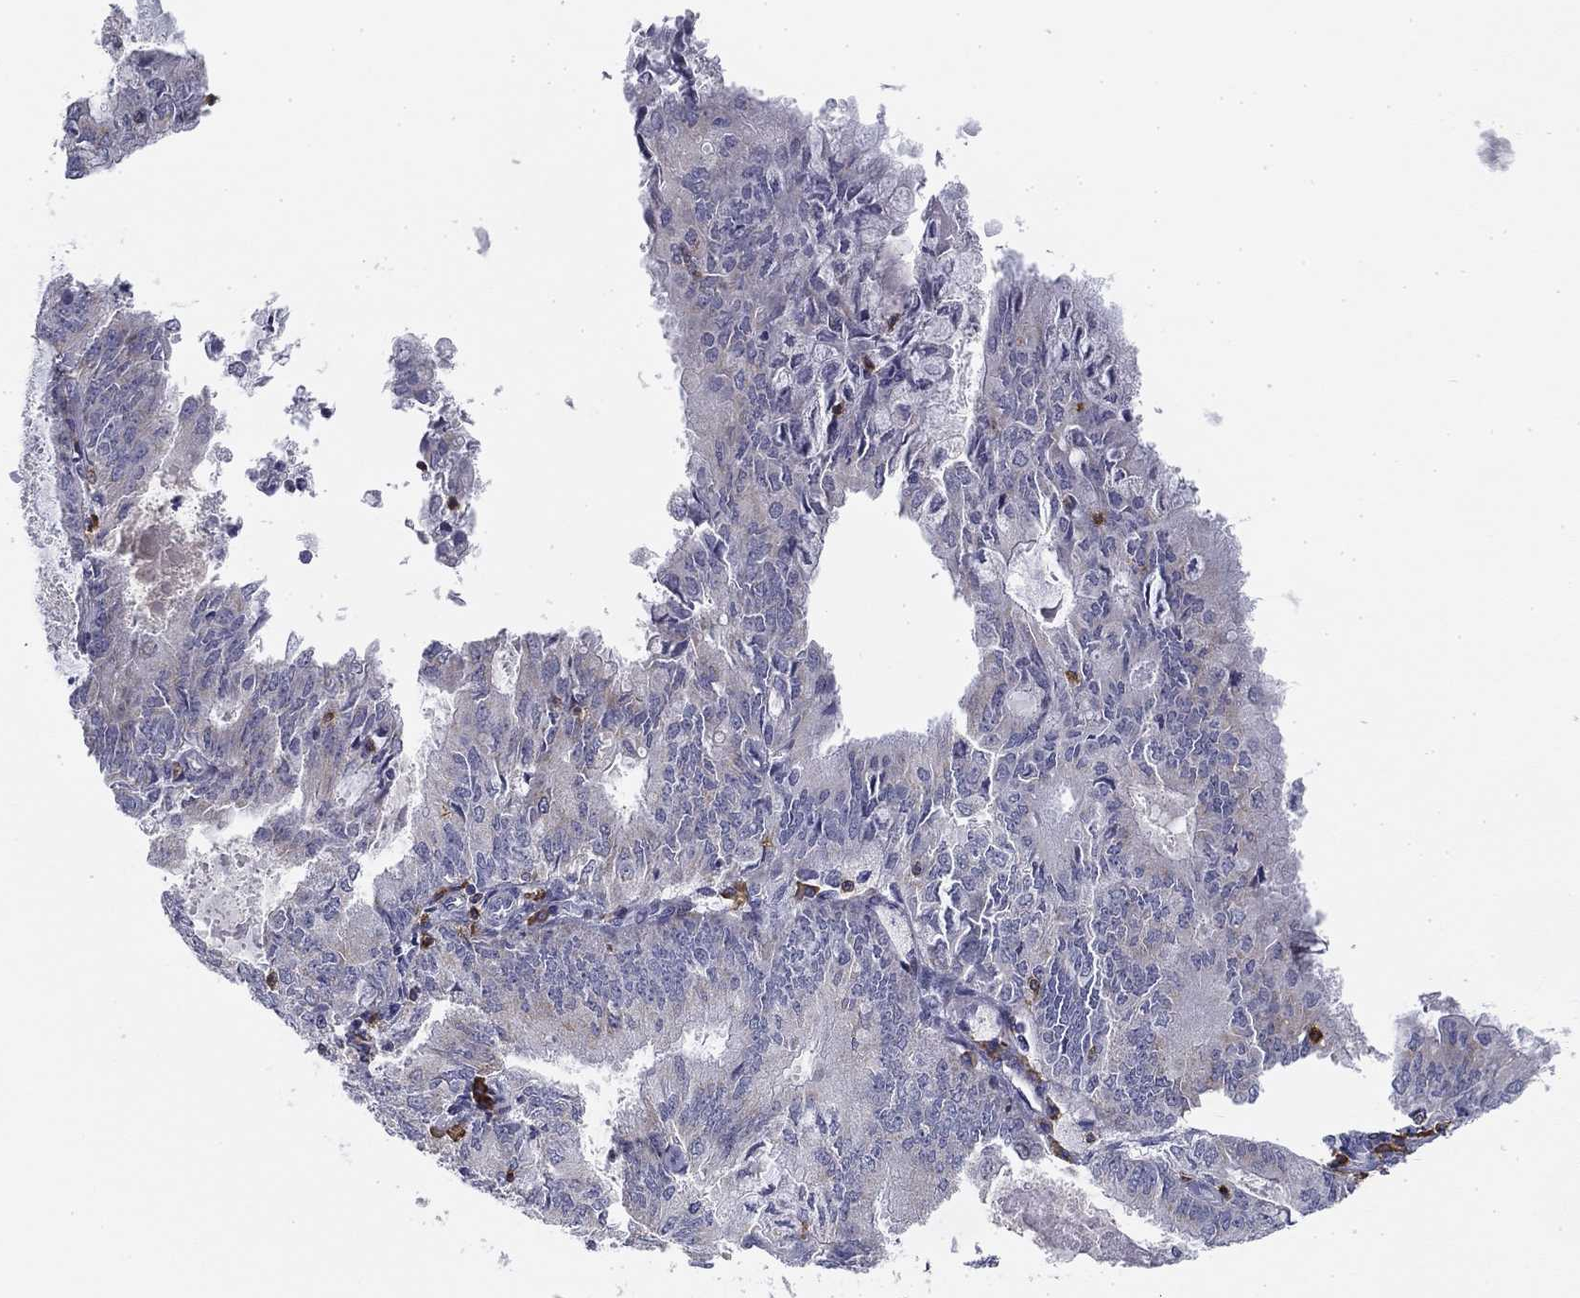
{"staining": {"intensity": "negative", "quantity": "none", "location": "none"}, "tissue": "endometrial cancer", "cell_type": "Tumor cells", "image_type": "cancer", "snomed": [{"axis": "morphology", "description": "Adenocarcinoma, NOS"}, {"axis": "topography", "description": "Endometrium"}], "caption": "IHC of adenocarcinoma (endometrial) exhibits no positivity in tumor cells. (Immunohistochemistry (ihc), brightfield microscopy, high magnification).", "gene": "TRAT1", "patient": {"sex": "female", "age": 57}}